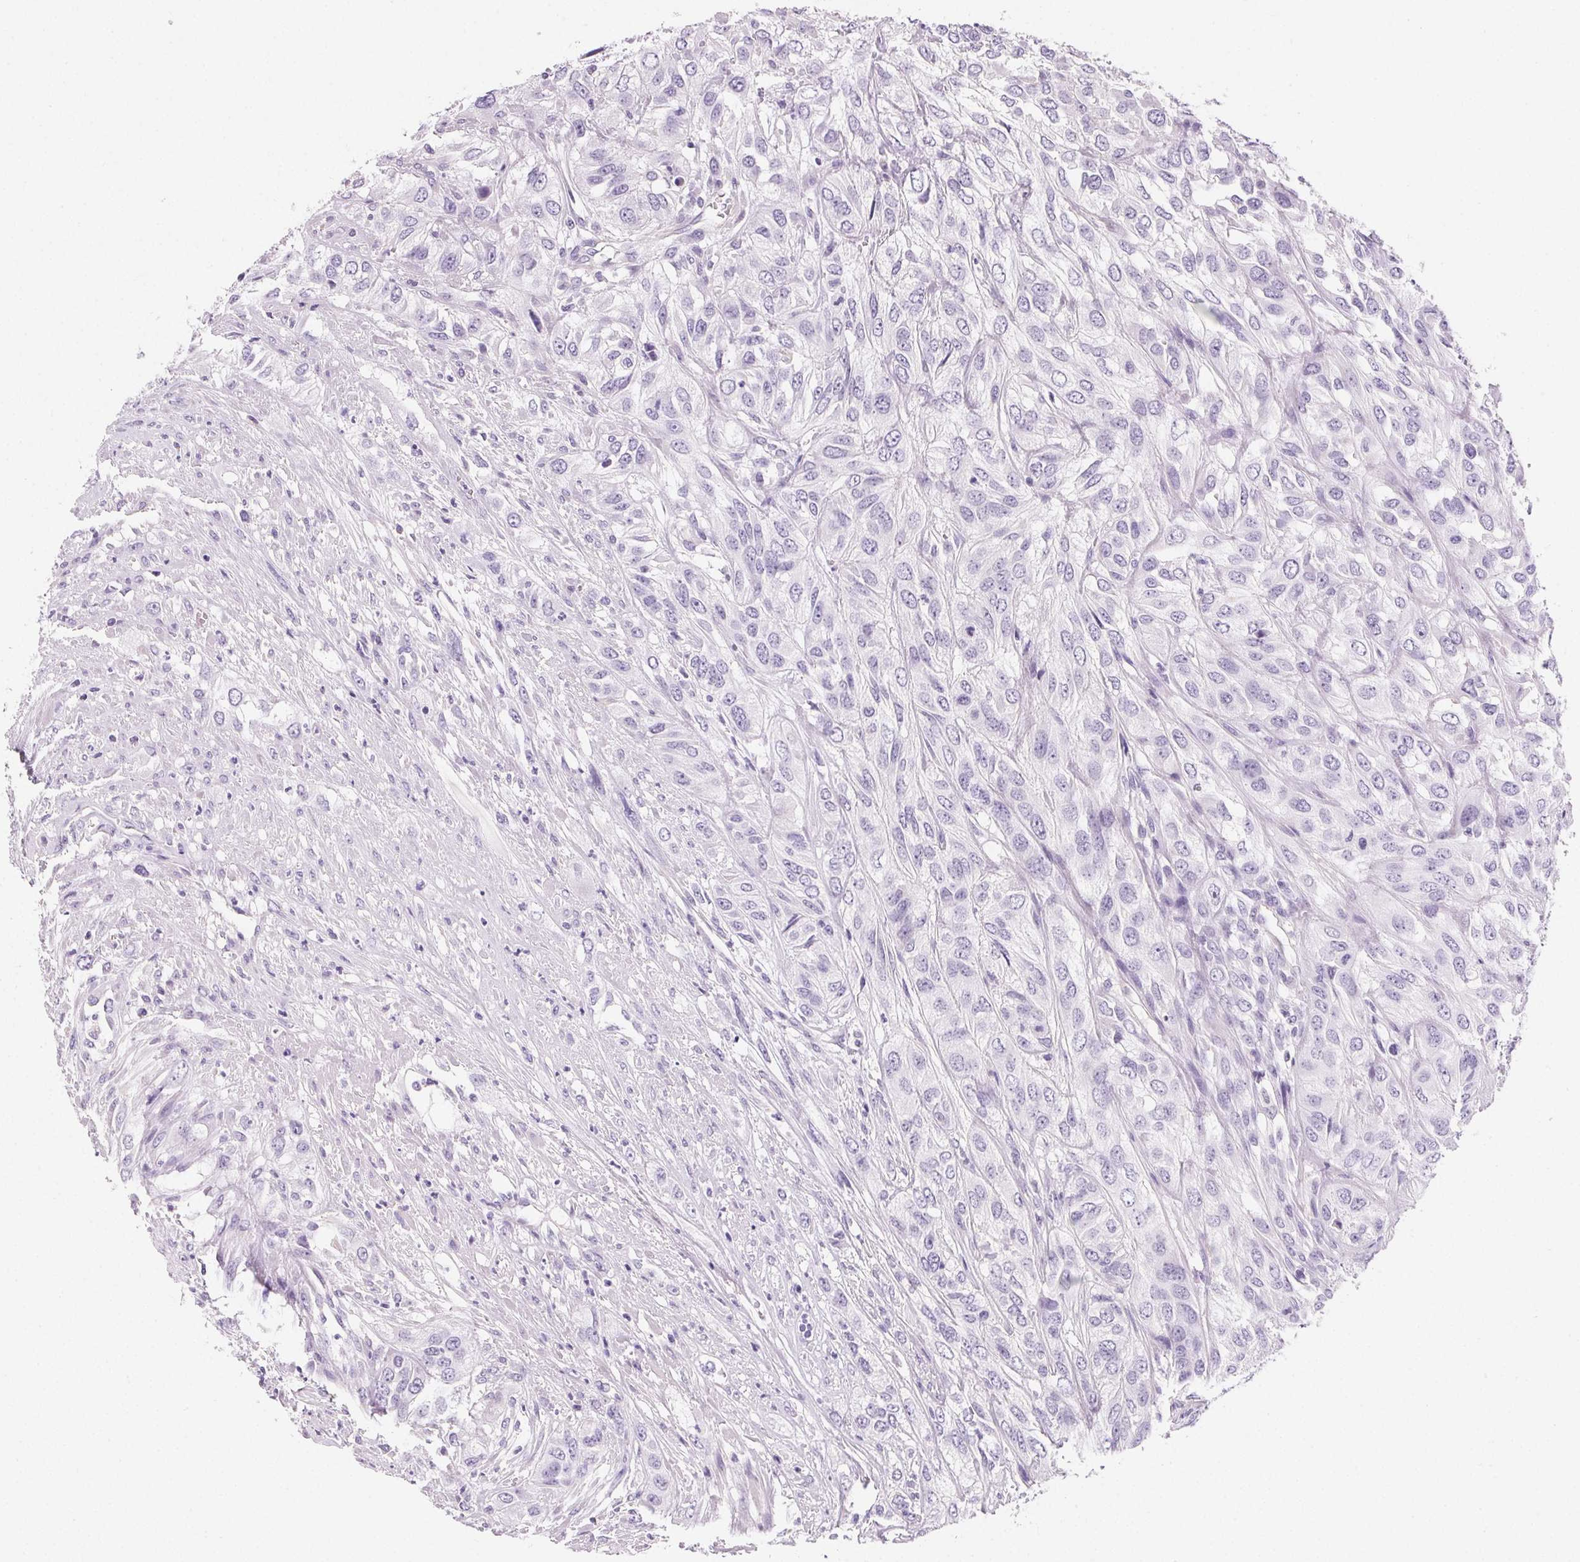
{"staining": {"intensity": "negative", "quantity": "none", "location": "none"}, "tissue": "urothelial cancer", "cell_type": "Tumor cells", "image_type": "cancer", "snomed": [{"axis": "morphology", "description": "Urothelial carcinoma, High grade"}, {"axis": "topography", "description": "Urinary bladder"}], "caption": "High-grade urothelial carcinoma stained for a protein using IHC displays no positivity tumor cells.", "gene": "PRSS3", "patient": {"sex": "male", "age": 67}}